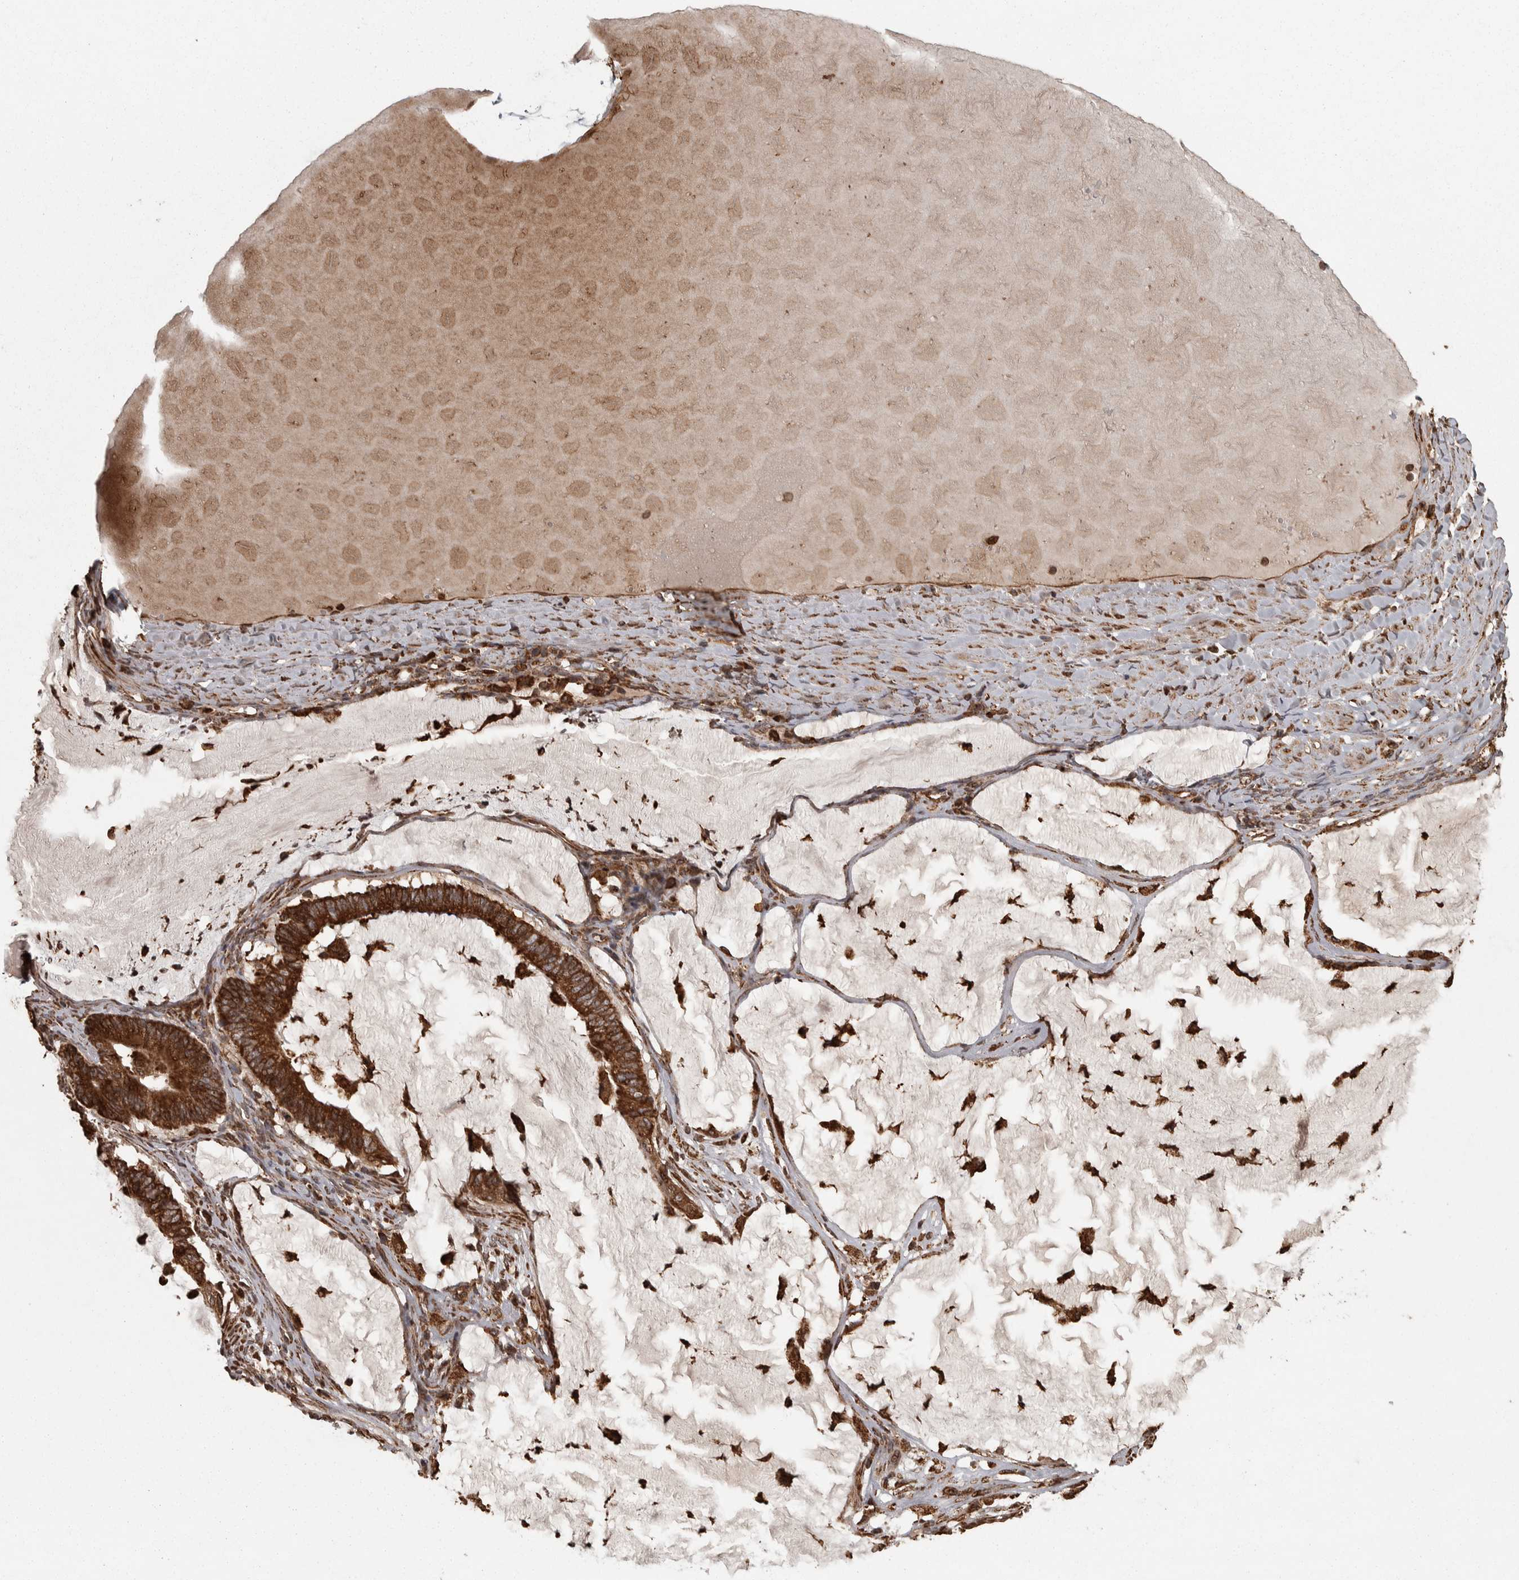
{"staining": {"intensity": "strong", "quantity": ">75%", "location": "cytoplasmic/membranous"}, "tissue": "ovarian cancer", "cell_type": "Tumor cells", "image_type": "cancer", "snomed": [{"axis": "morphology", "description": "Cystadenocarcinoma, mucinous, NOS"}, {"axis": "topography", "description": "Ovary"}], "caption": "The histopathology image shows a brown stain indicating the presence of a protein in the cytoplasmic/membranous of tumor cells in mucinous cystadenocarcinoma (ovarian). (Brightfield microscopy of DAB IHC at high magnification).", "gene": "AGBL3", "patient": {"sex": "female", "age": 61}}